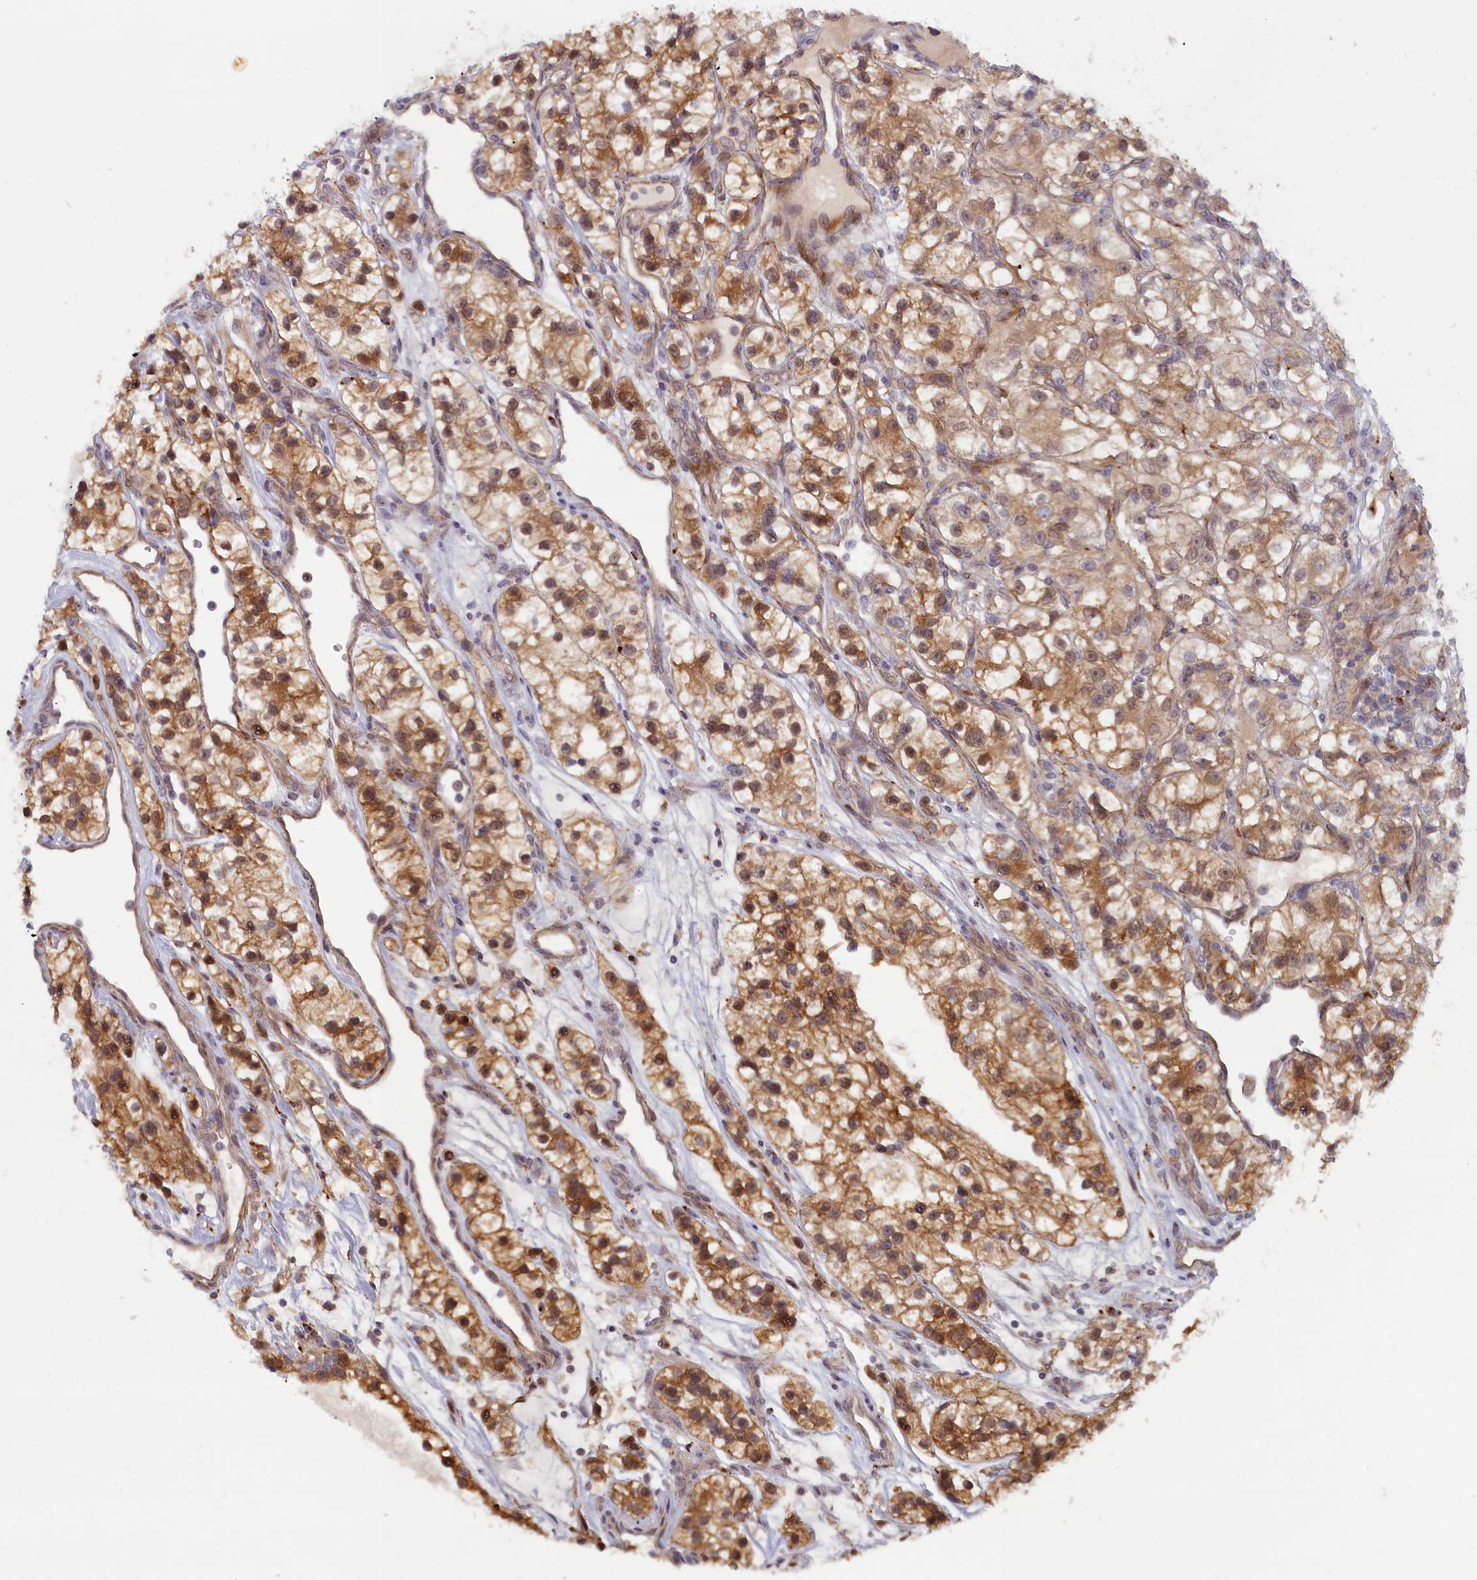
{"staining": {"intensity": "moderate", "quantity": "25%-75%", "location": "cytoplasmic/membranous,nuclear"}, "tissue": "renal cancer", "cell_type": "Tumor cells", "image_type": "cancer", "snomed": [{"axis": "morphology", "description": "Adenocarcinoma, NOS"}, {"axis": "topography", "description": "Kidney"}], "caption": "Immunohistochemical staining of human renal cancer demonstrates medium levels of moderate cytoplasmic/membranous and nuclear staining in approximately 25%-75% of tumor cells. Nuclei are stained in blue.", "gene": "FCSK", "patient": {"sex": "female", "age": 57}}